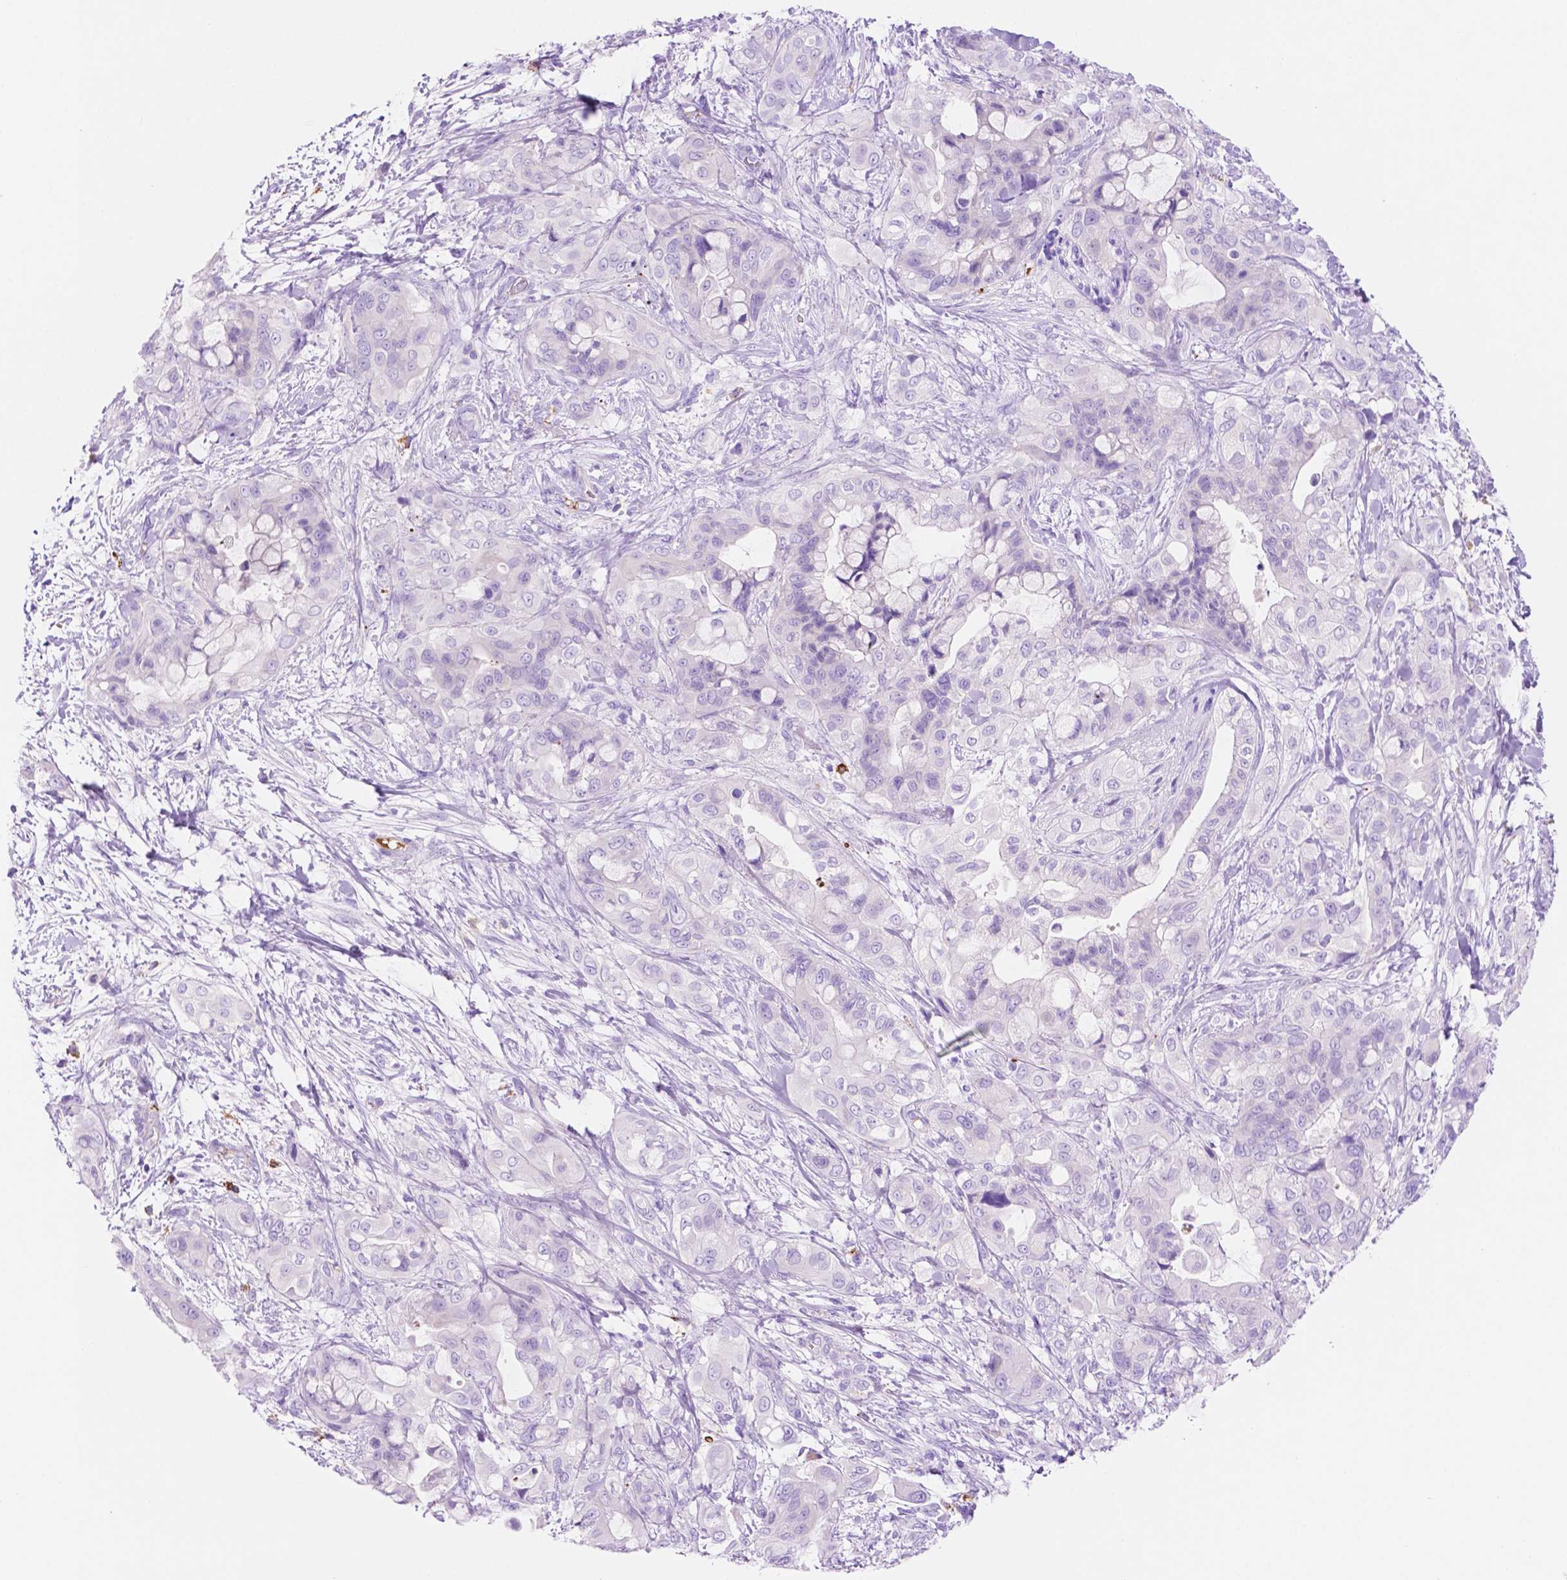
{"staining": {"intensity": "negative", "quantity": "none", "location": "none"}, "tissue": "pancreatic cancer", "cell_type": "Tumor cells", "image_type": "cancer", "snomed": [{"axis": "morphology", "description": "Adenocarcinoma, NOS"}, {"axis": "topography", "description": "Pancreas"}], "caption": "A photomicrograph of pancreatic adenocarcinoma stained for a protein displays no brown staining in tumor cells. Brightfield microscopy of immunohistochemistry stained with DAB (3,3'-diaminobenzidine) (brown) and hematoxylin (blue), captured at high magnification.", "gene": "FOXB2", "patient": {"sex": "male", "age": 71}}